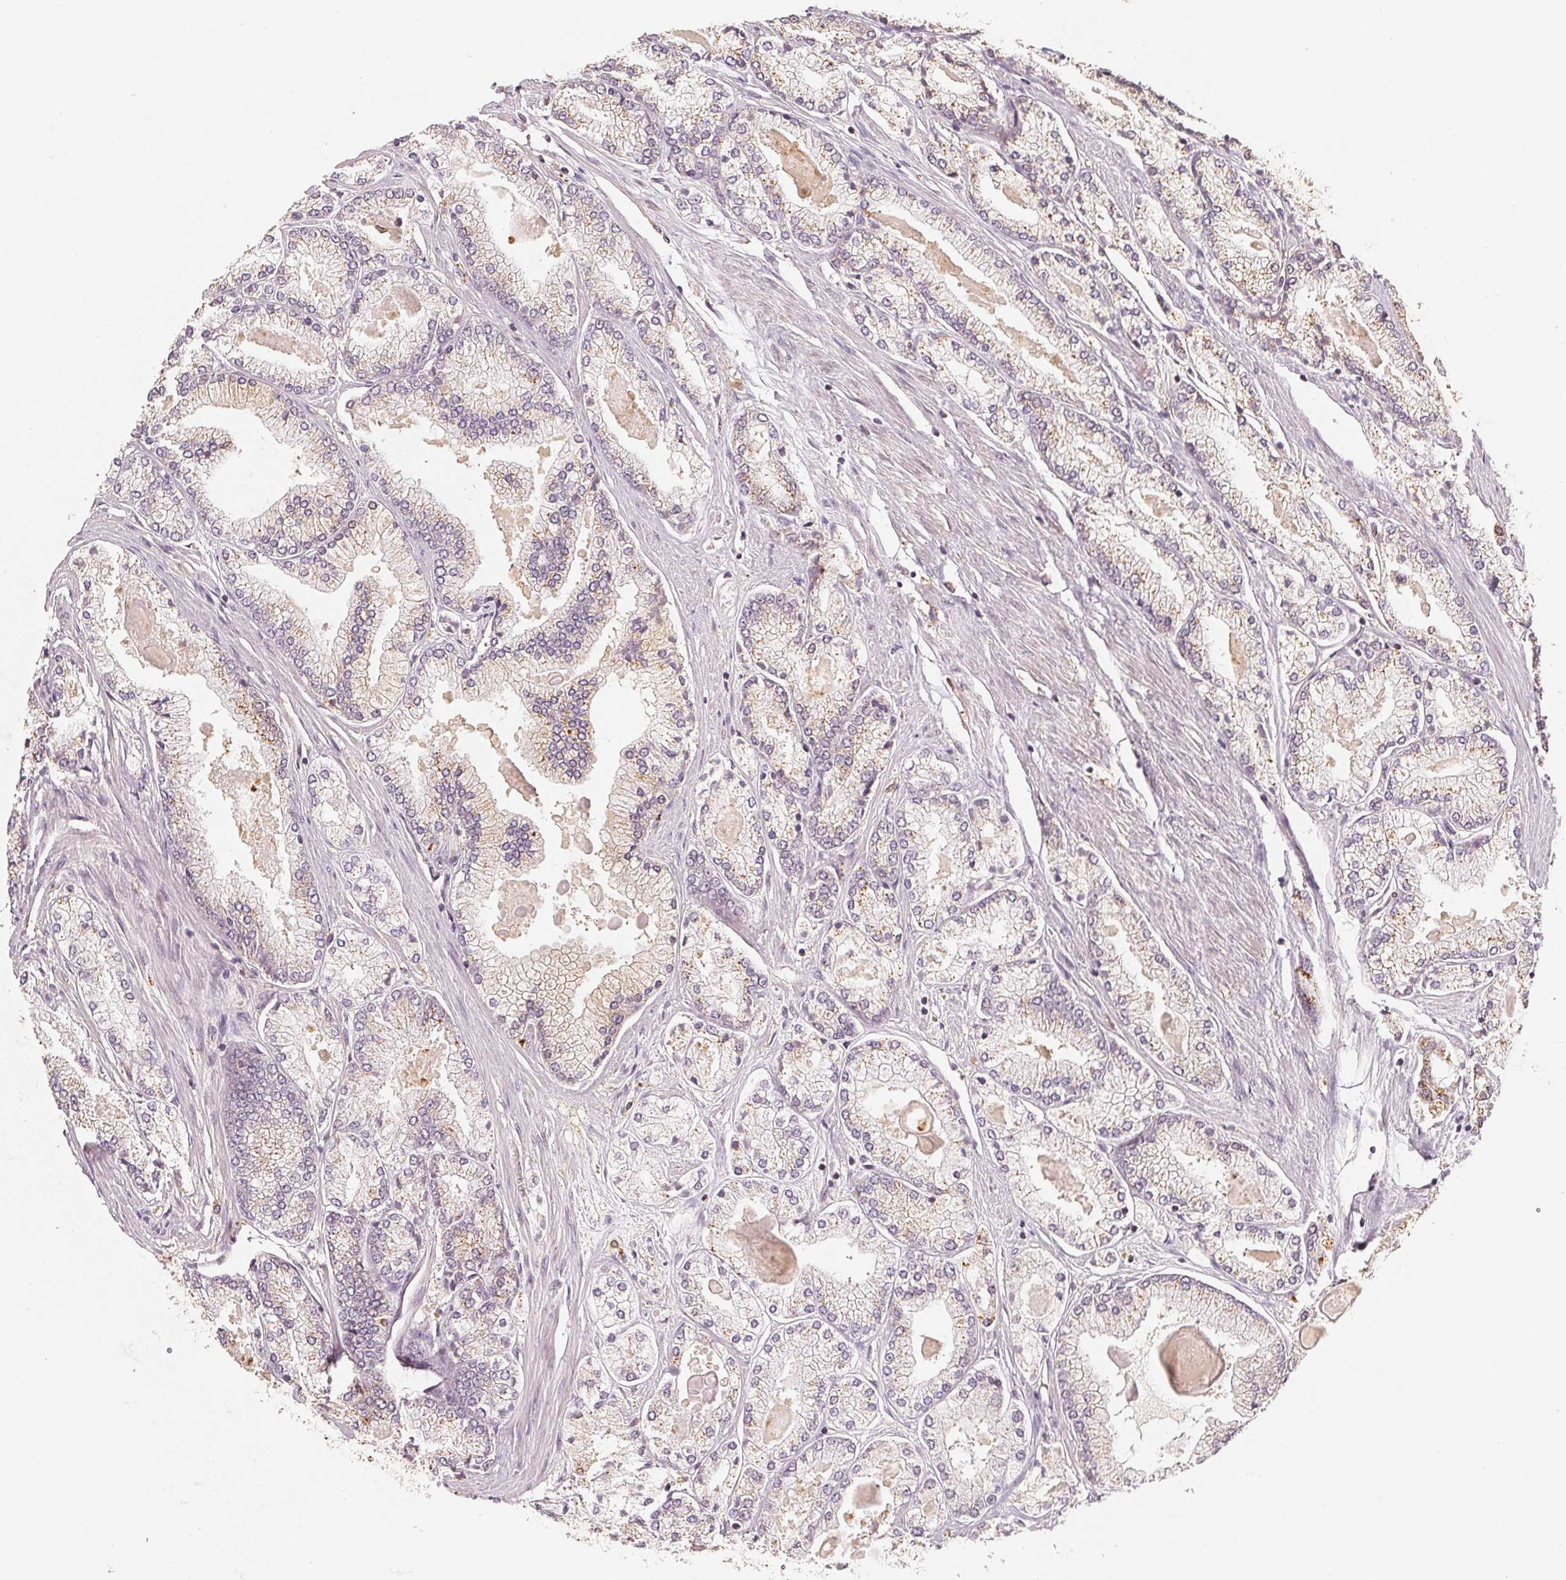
{"staining": {"intensity": "negative", "quantity": "none", "location": "none"}, "tissue": "prostate cancer", "cell_type": "Tumor cells", "image_type": "cancer", "snomed": [{"axis": "morphology", "description": "Adenocarcinoma, High grade"}, {"axis": "topography", "description": "Prostate"}], "caption": "This photomicrograph is of prostate cancer stained with IHC to label a protein in brown with the nuclei are counter-stained blue. There is no staining in tumor cells.", "gene": "GUSB", "patient": {"sex": "male", "age": 68}}